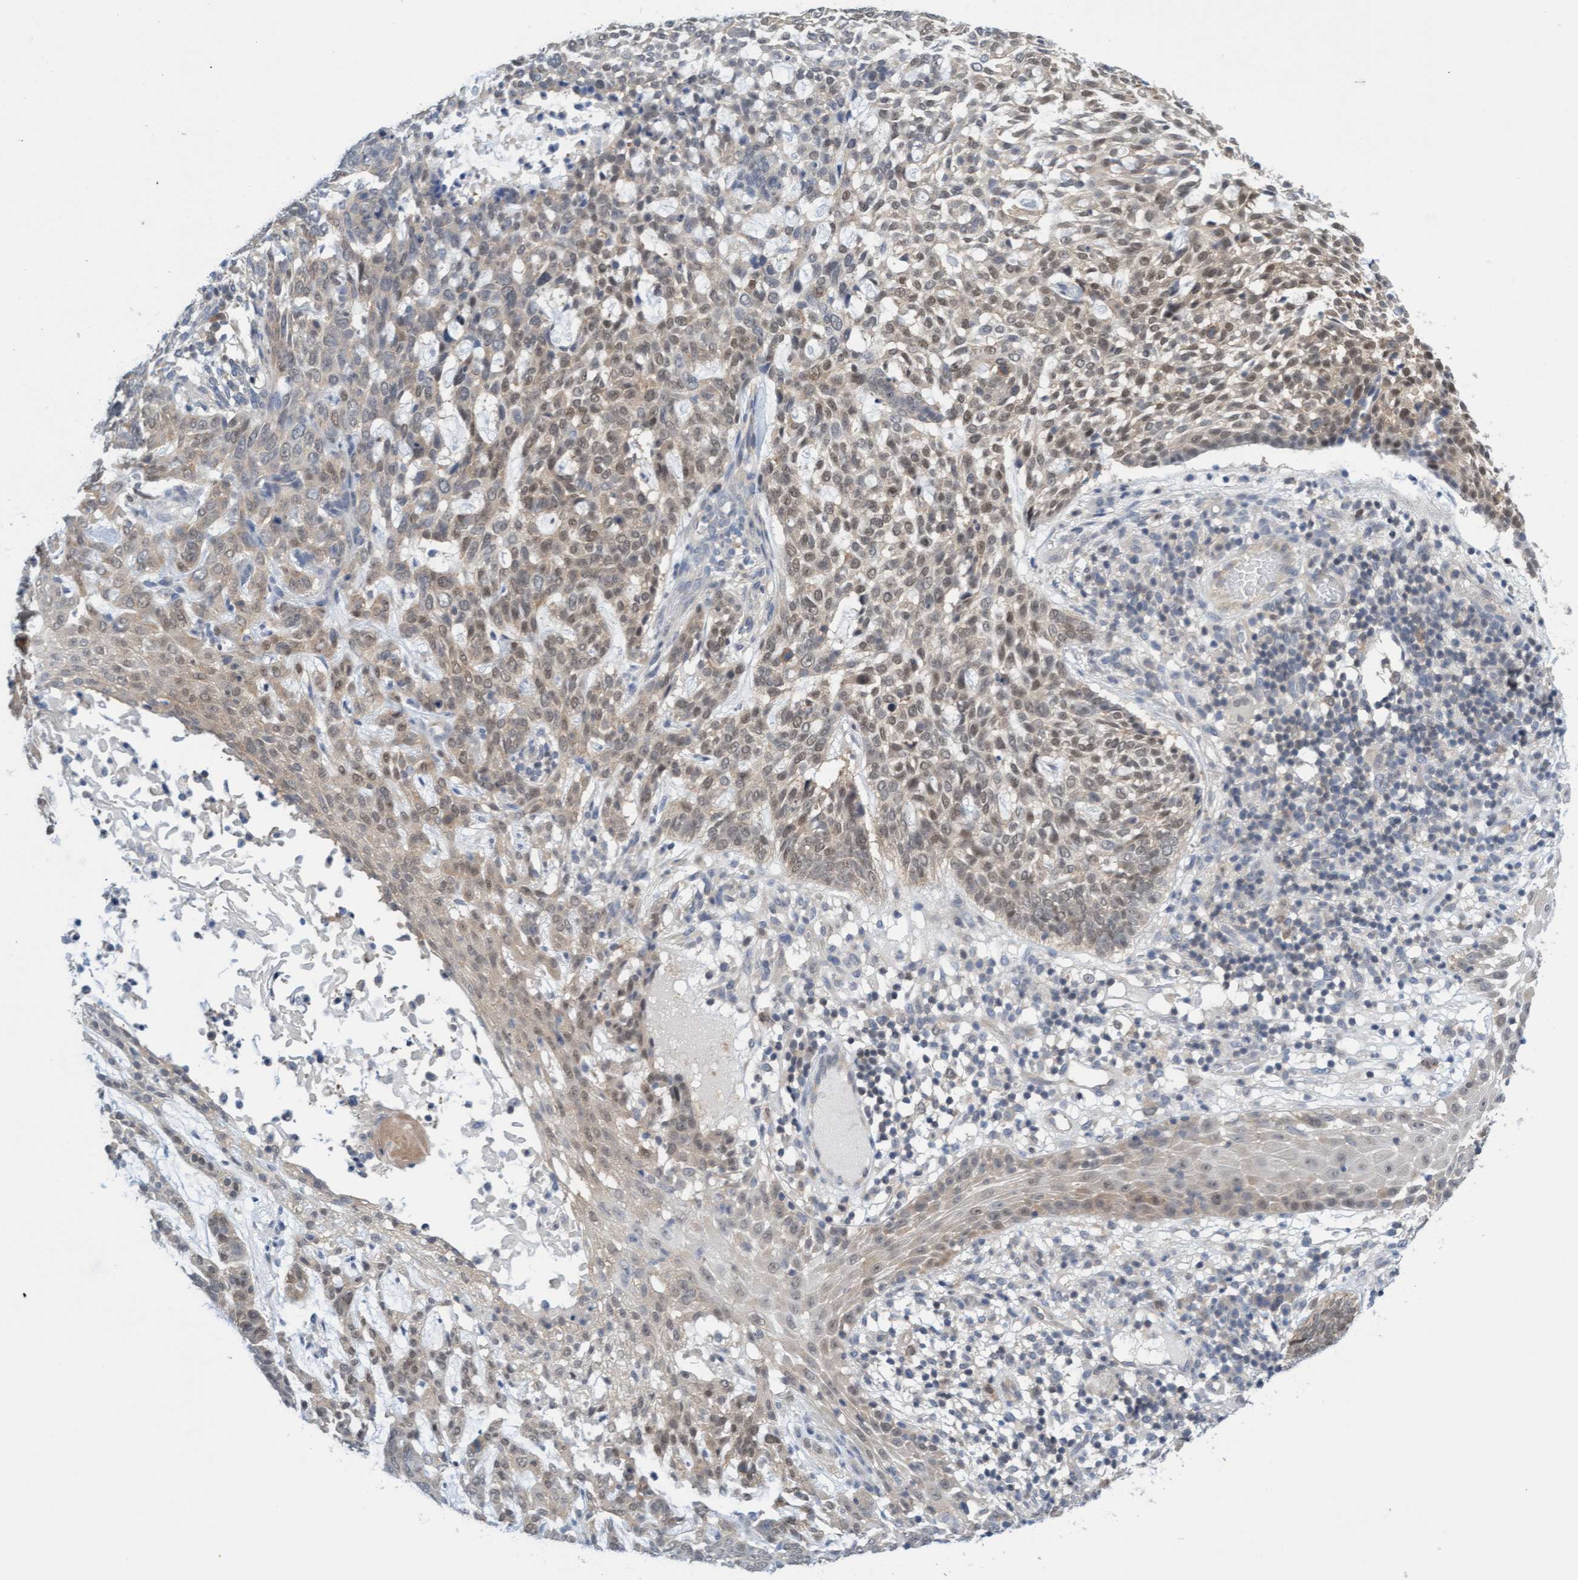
{"staining": {"intensity": "weak", "quantity": "25%-75%", "location": "cytoplasmic/membranous,nuclear"}, "tissue": "skin cancer", "cell_type": "Tumor cells", "image_type": "cancer", "snomed": [{"axis": "morphology", "description": "Basal cell carcinoma"}, {"axis": "topography", "description": "Skin"}], "caption": "Protein staining exhibits weak cytoplasmic/membranous and nuclear positivity in about 25%-75% of tumor cells in basal cell carcinoma (skin).", "gene": "AMZ2", "patient": {"sex": "female", "age": 64}}